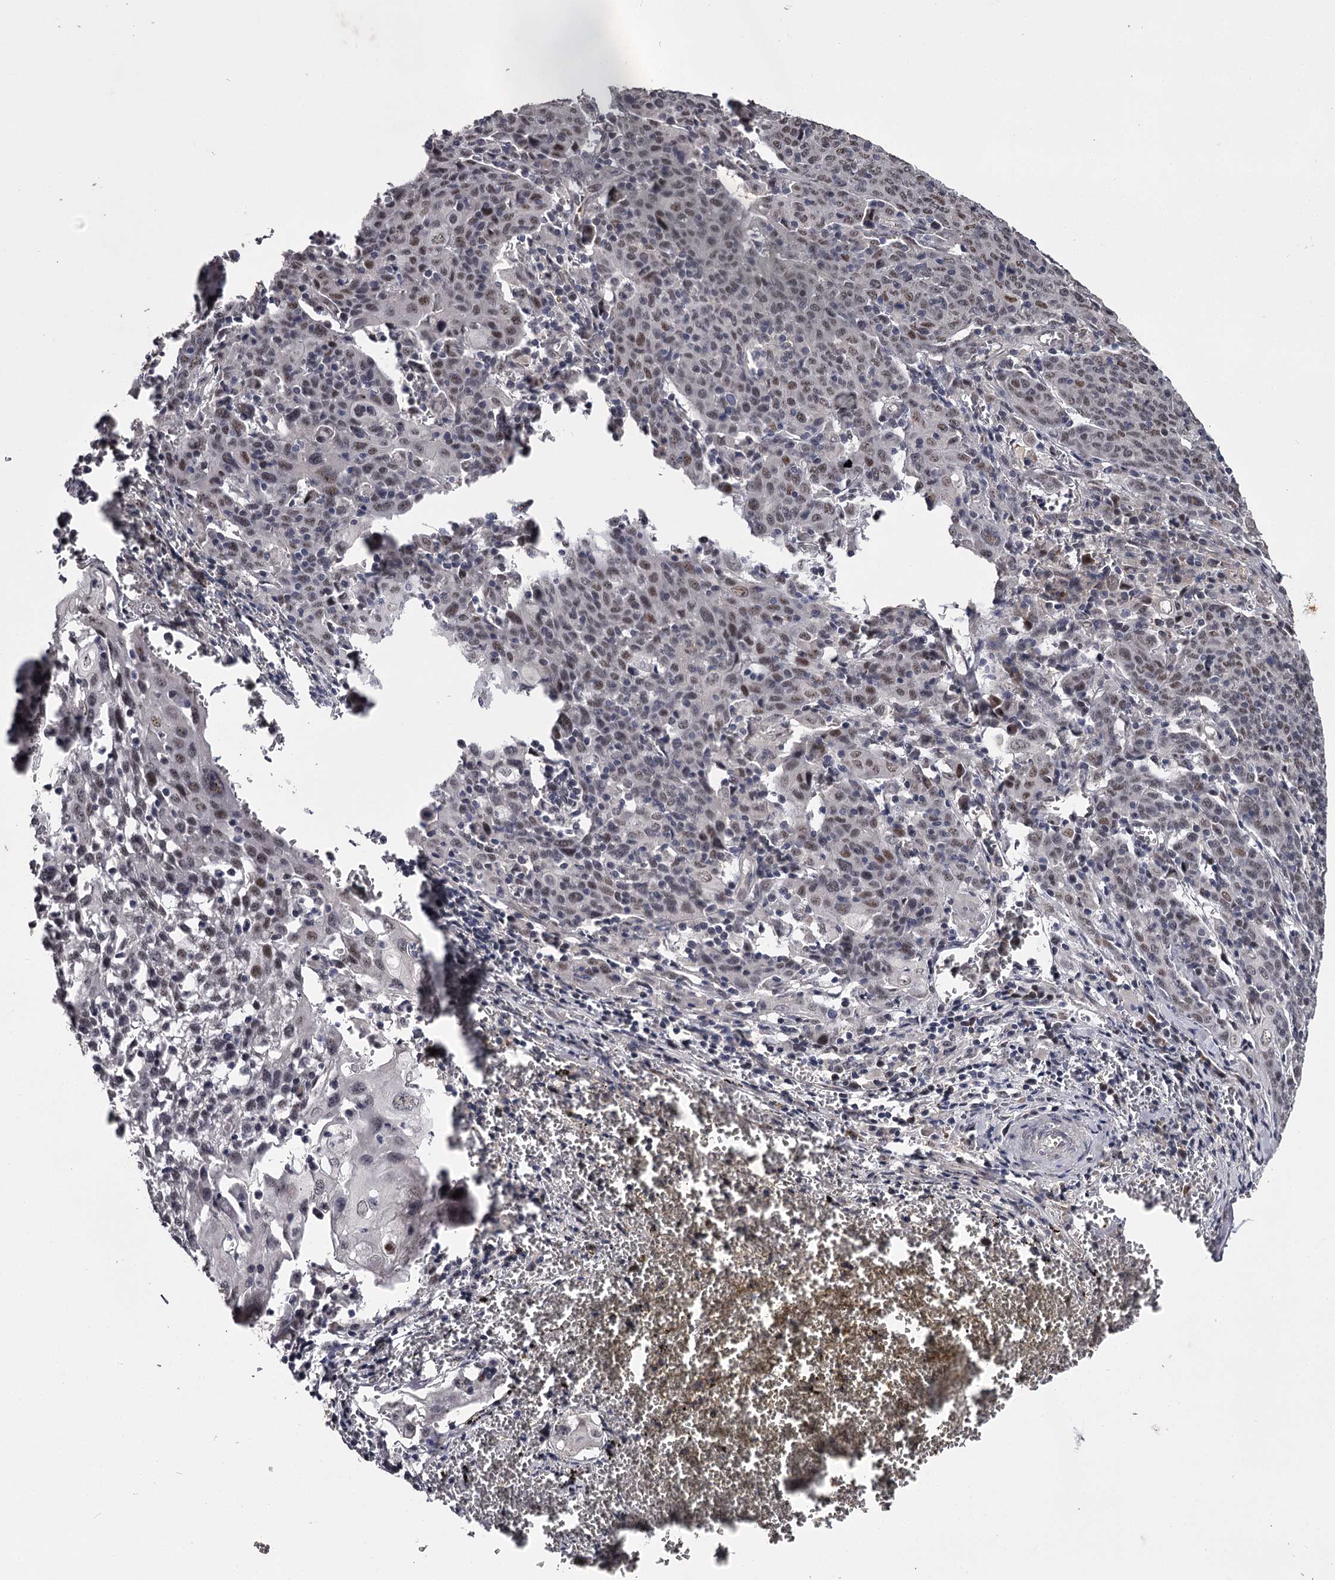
{"staining": {"intensity": "weak", "quantity": "25%-75%", "location": "nuclear"}, "tissue": "cervical cancer", "cell_type": "Tumor cells", "image_type": "cancer", "snomed": [{"axis": "morphology", "description": "Squamous cell carcinoma, NOS"}, {"axis": "topography", "description": "Cervix"}], "caption": "Immunohistochemistry (IHC) staining of squamous cell carcinoma (cervical), which demonstrates low levels of weak nuclear positivity in about 25%-75% of tumor cells indicating weak nuclear protein staining. The staining was performed using DAB (3,3'-diaminobenzidine) (brown) for protein detection and nuclei were counterstained in hematoxylin (blue).", "gene": "RNF44", "patient": {"sex": "female", "age": 67}}